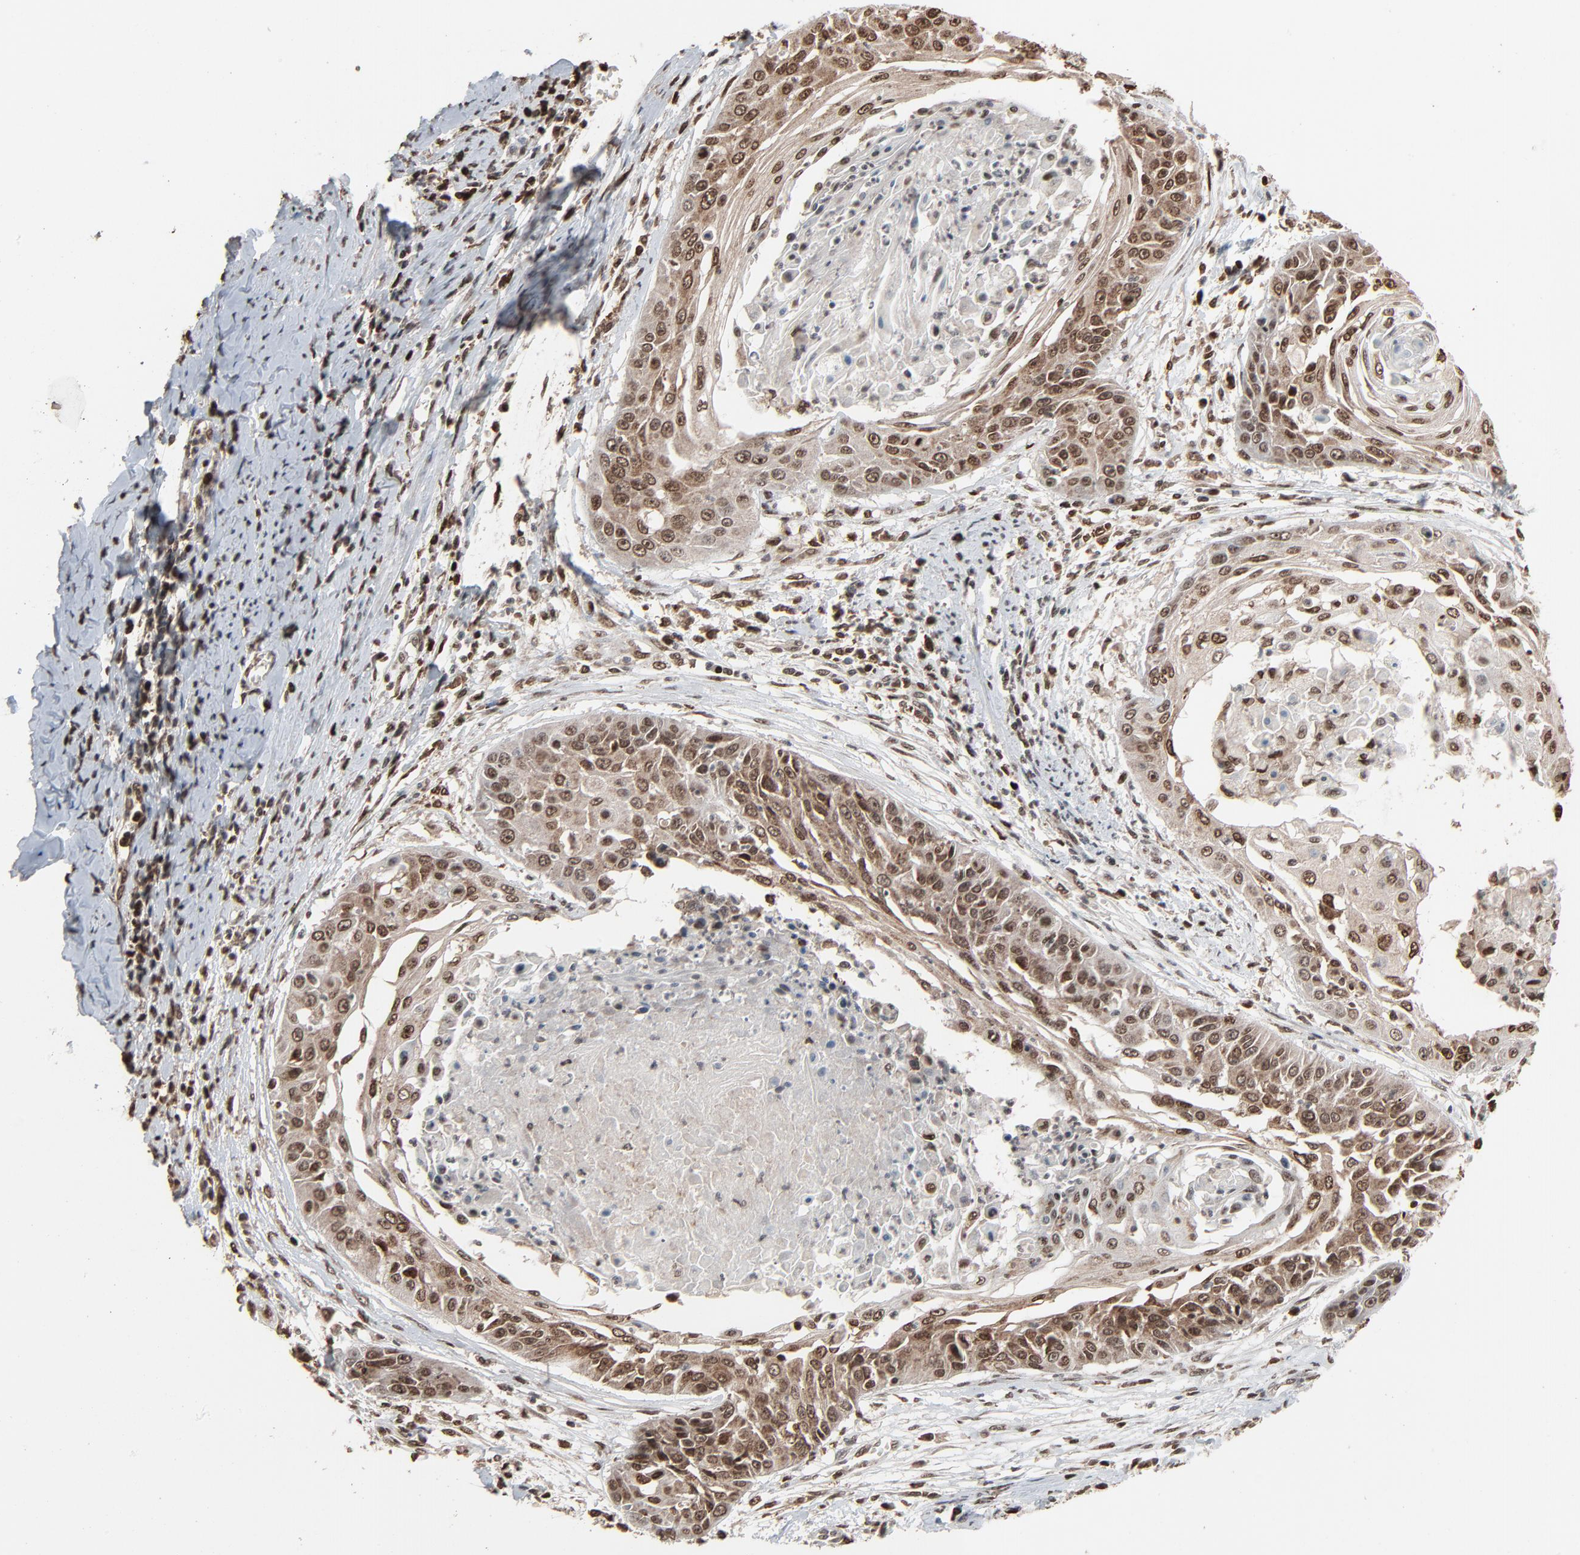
{"staining": {"intensity": "moderate", "quantity": ">75%", "location": "cytoplasmic/membranous,nuclear"}, "tissue": "cervical cancer", "cell_type": "Tumor cells", "image_type": "cancer", "snomed": [{"axis": "morphology", "description": "Squamous cell carcinoma, NOS"}, {"axis": "topography", "description": "Cervix"}], "caption": "Tumor cells demonstrate medium levels of moderate cytoplasmic/membranous and nuclear staining in about >75% of cells in cervical squamous cell carcinoma.", "gene": "RPS6KA3", "patient": {"sex": "female", "age": 64}}